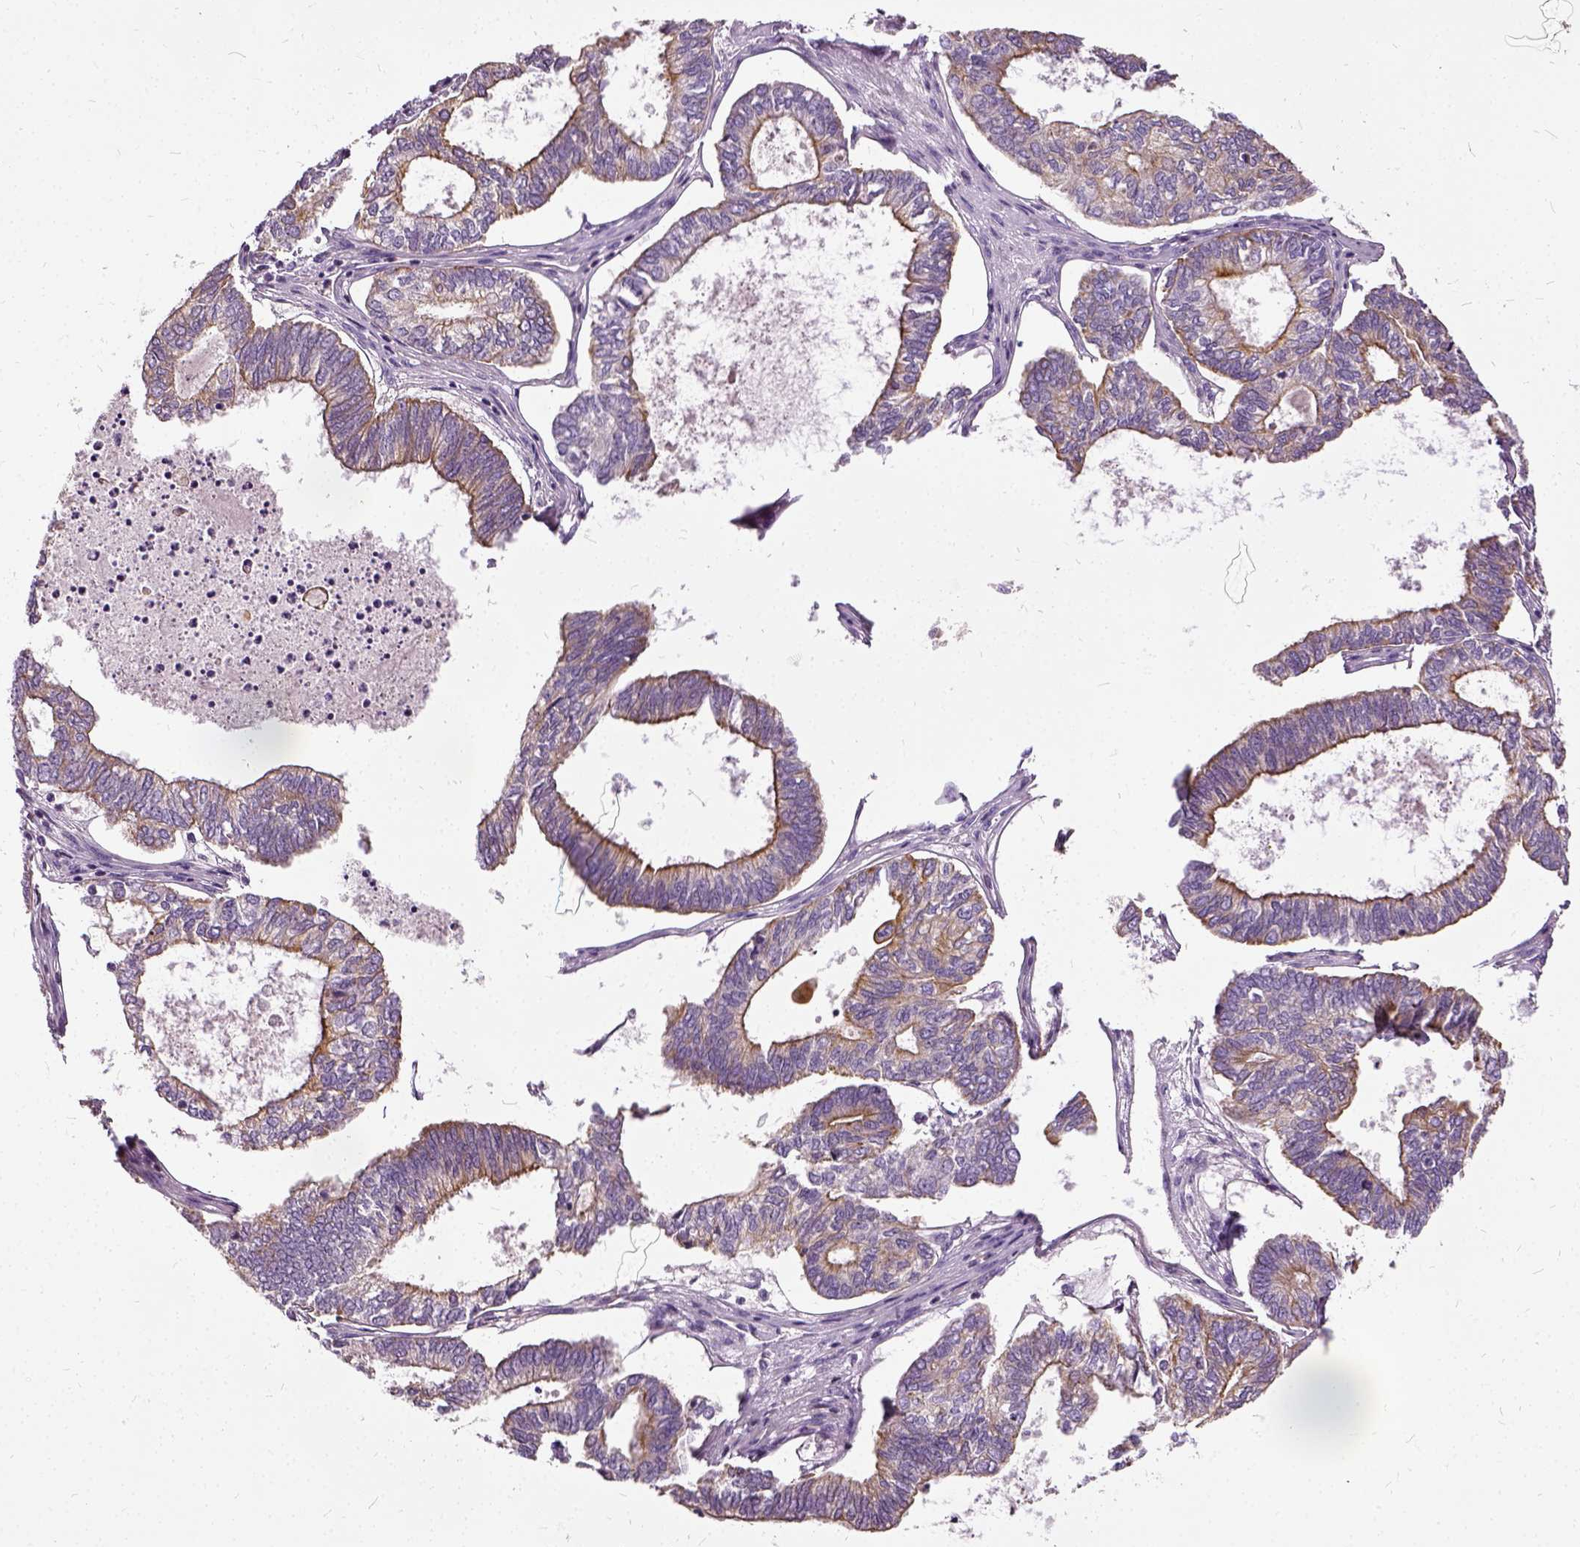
{"staining": {"intensity": "moderate", "quantity": "25%-75%", "location": "cytoplasmic/membranous"}, "tissue": "ovarian cancer", "cell_type": "Tumor cells", "image_type": "cancer", "snomed": [{"axis": "morphology", "description": "Carcinoma, endometroid"}, {"axis": "topography", "description": "Ovary"}], "caption": "Immunohistochemistry (DAB) staining of human ovarian cancer shows moderate cytoplasmic/membranous protein expression in approximately 25%-75% of tumor cells. (brown staining indicates protein expression, while blue staining denotes nuclei).", "gene": "ILRUN", "patient": {"sex": "female", "age": 64}}